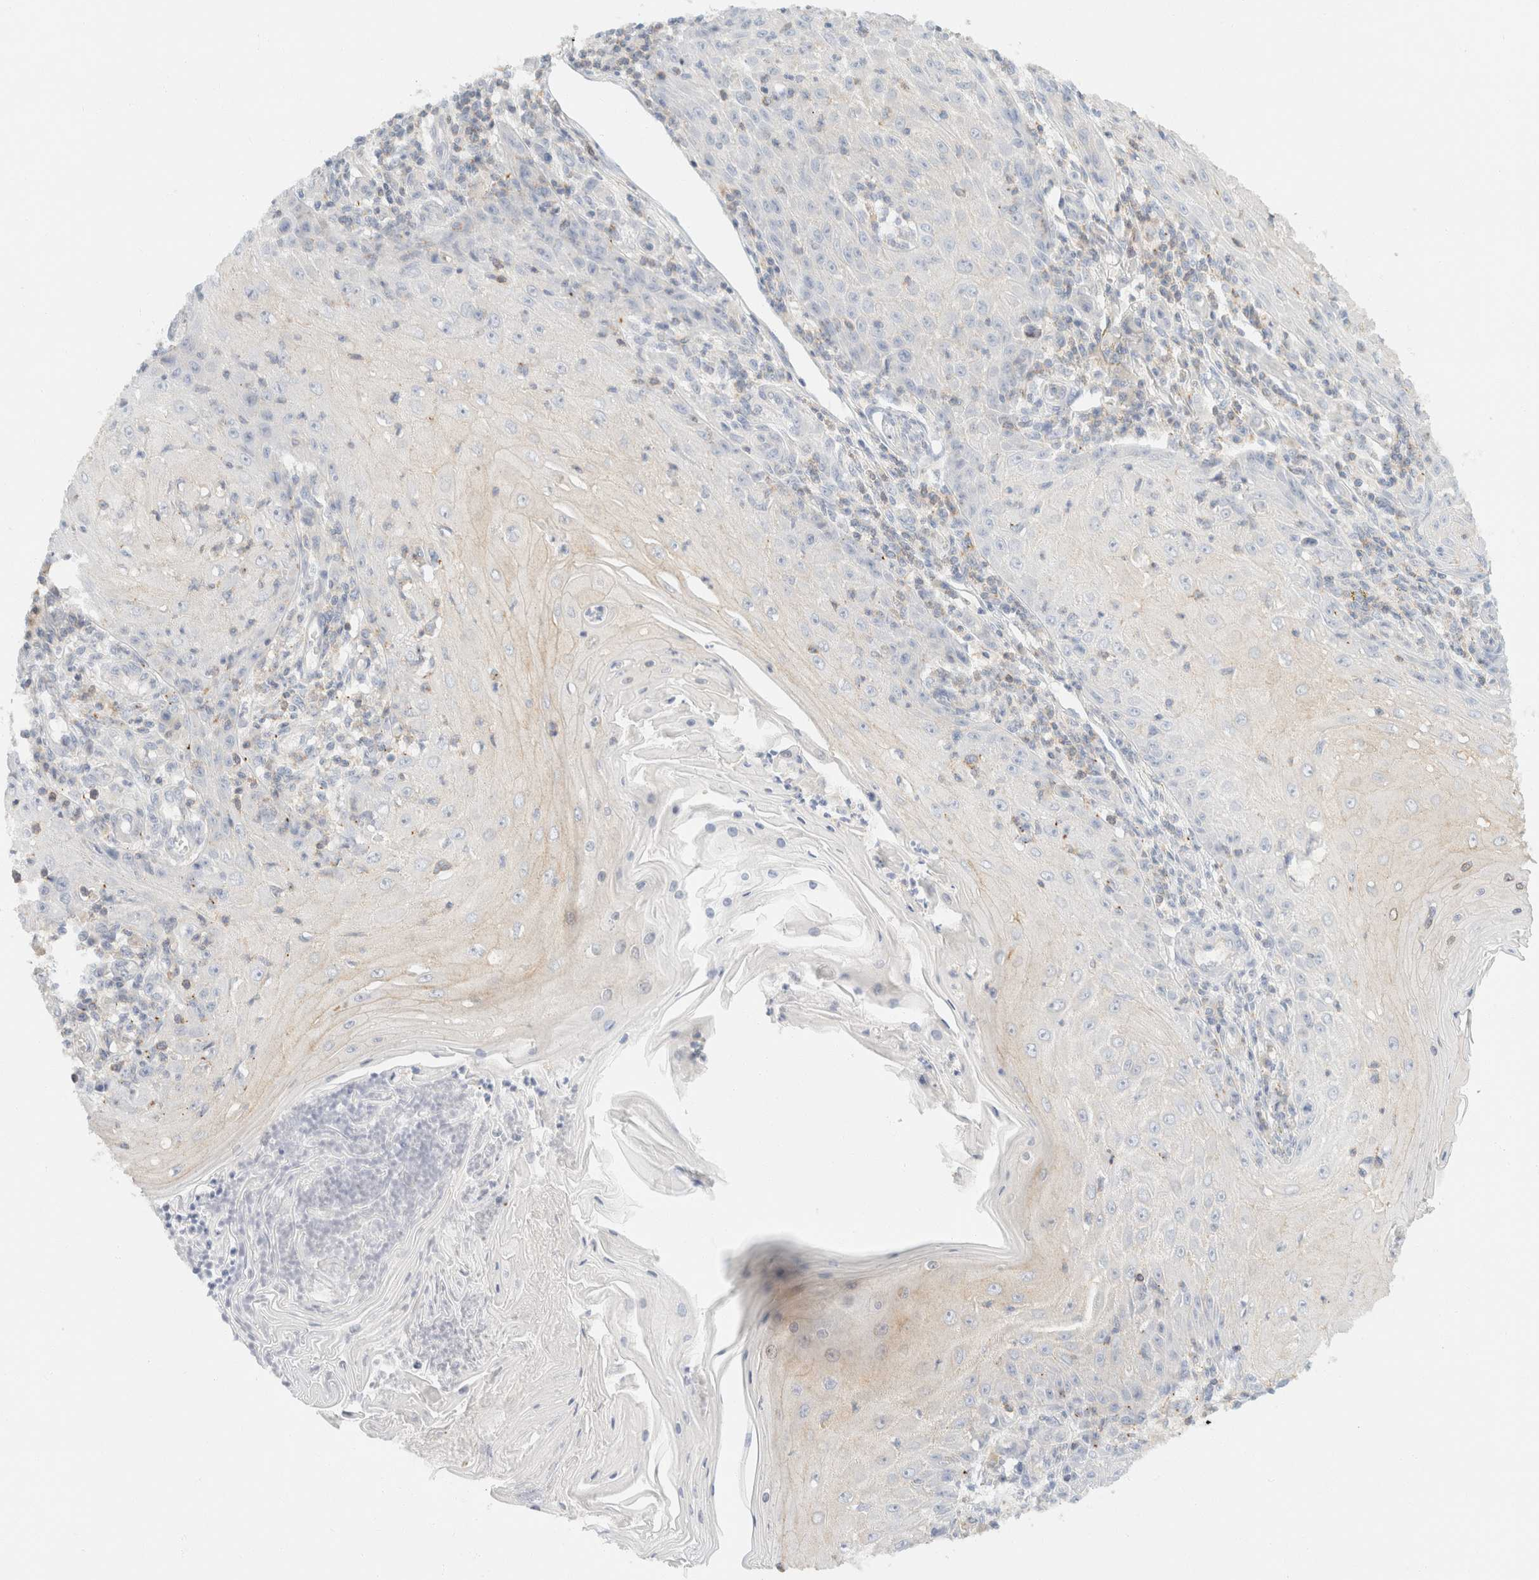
{"staining": {"intensity": "negative", "quantity": "none", "location": "none"}, "tissue": "skin cancer", "cell_type": "Tumor cells", "image_type": "cancer", "snomed": [{"axis": "morphology", "description": "Squamous cell carcinoma, NOS"}, {"axis": "topography", "description": "Skin"}], "caption": "Immunohistochemistry histopathology image of neoplastic tissue: skin cancer (squamous cell carcinoma) stained with DAB (3,3'-diaminobenzidine) demonstrates no significant protein expression in tumor cells. (DAB immunohistochemistry with hematoxylin counter stain).", "gene": "SH3GLB2", "patient": {"sex": "female", "age": 73}}